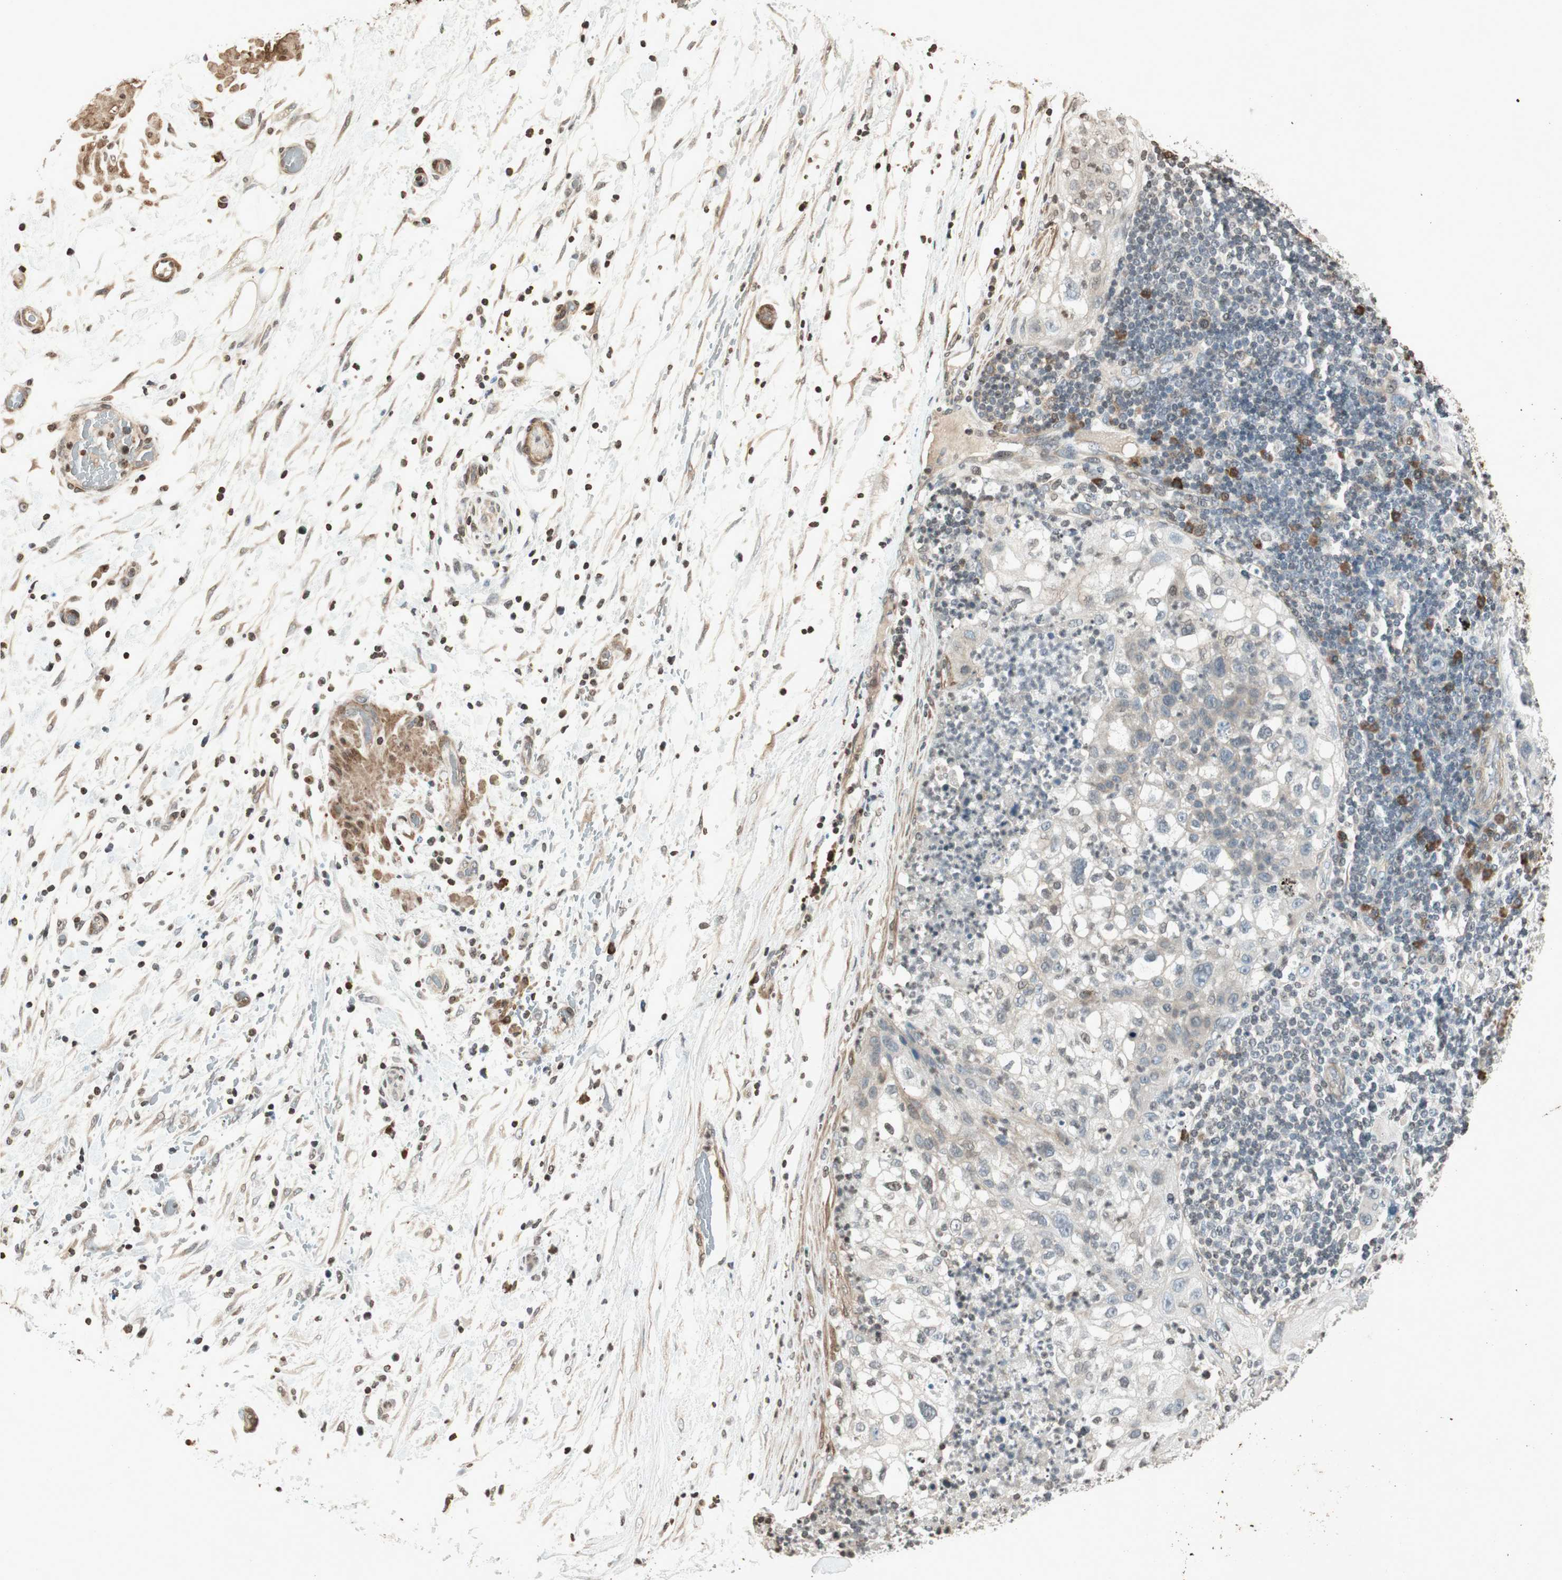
{"staining": {"intensity": "negative", "quantity": "none", "location": "none"}, "tissue": "lung cancer", "cell_type": "Tumor cells", "image_type": "cancer", "snomed": [{"axis": "morphology", "description": "Inflammation, NOS"}, {"axis": "morphology", "description": "Squamous cell carcinoma, NOS"}, {"axis": "topography", "description": "Lymph node"}, {"axis": "topography", "description": "Soft tissue"}, {"axis": "topography", "description": "Lung"}], "caption": "This is an immunohistochemistry (IHC) histopathology image of human lung squamous cell carcinoma. There is no staining in tumor cells.", "gene": "PRKG1", "patient": {"sex": "male", "age": 66}}